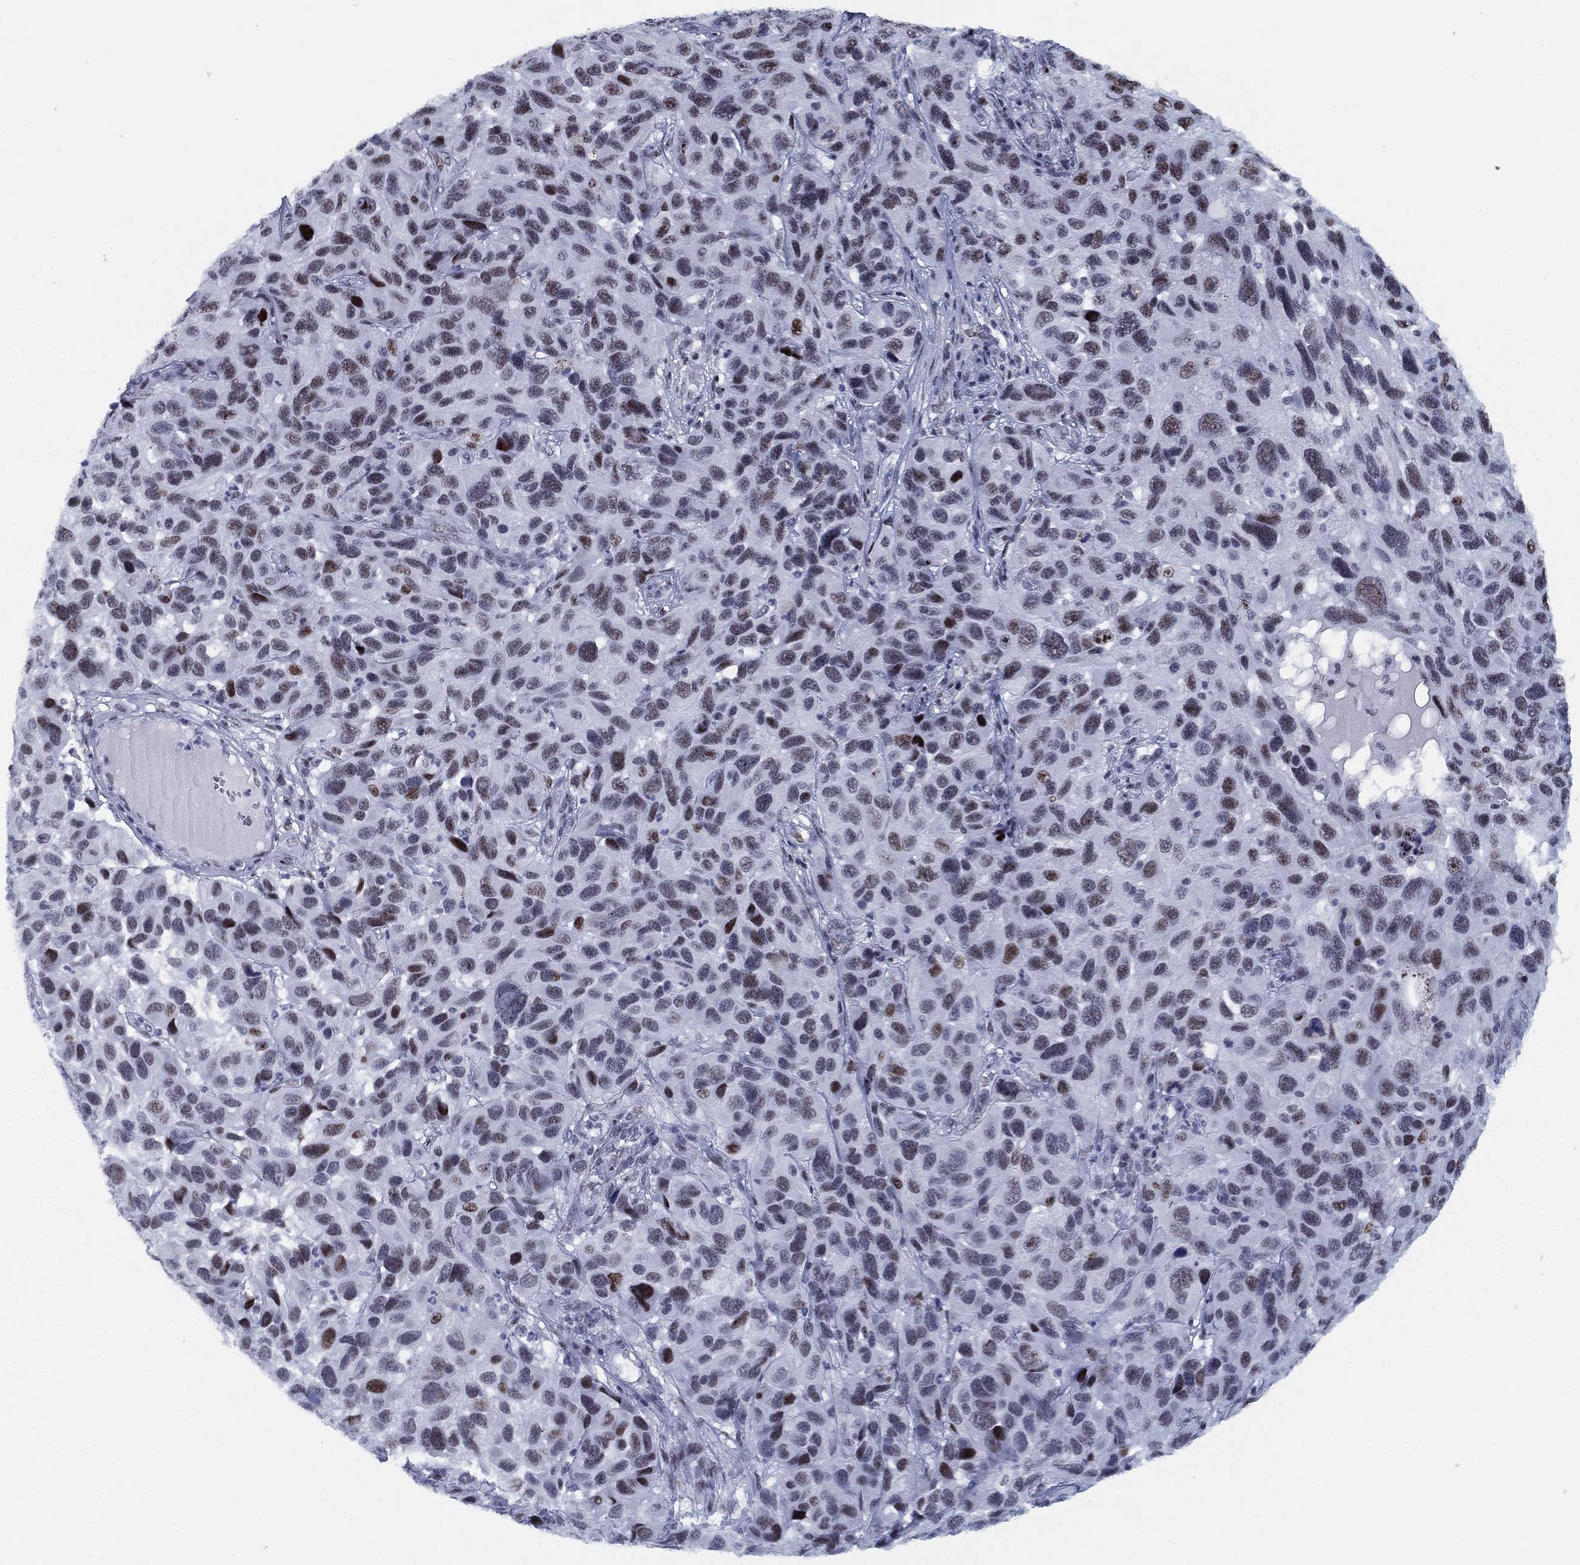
{"staining": {"intensity": "moderate", "quantity": "<25%", "location": "nuclear"}, "tissue": "melanoma", "cell_type": "Tumor cells", "image_type": "cancer", "snomed": [{"axis": "morphology", "description": "Malignant melanoma, NOS"}, {"axis": "topography", "description": "Skin"}], "caption": "High-power microscopy captured an immunohistochemistry (IHC) histopathology image of malignant melanoma, revealing moderate nuclear staining in approximately <25% of tumor cells.", "gene": "CYB561D2", "patient": {"sex": "male", "age": 53}}